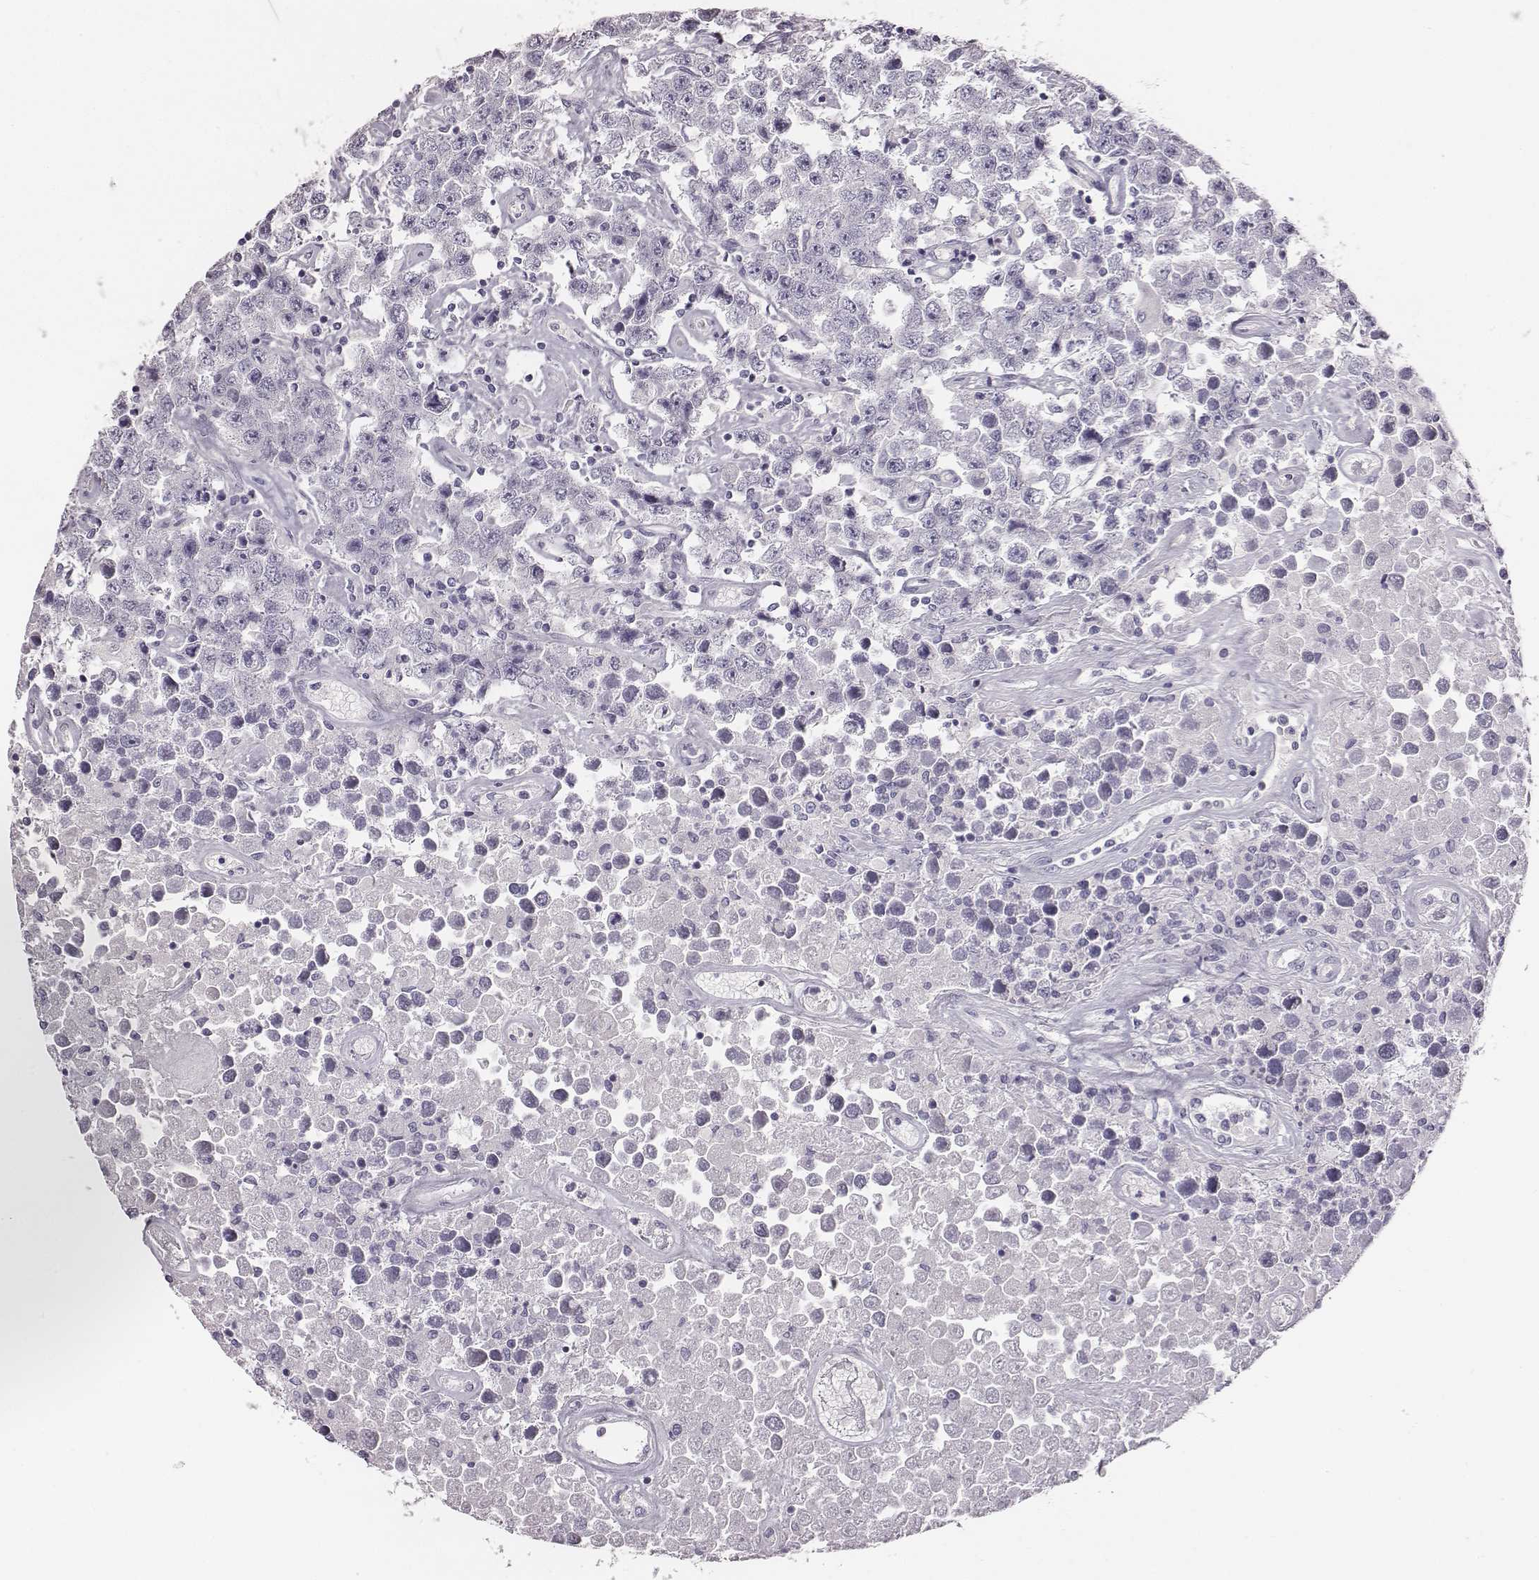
{"staining": {"intensity": "negative", "quantity": "none", "location": "none"}, "tissue": "testis cancer", "cell_type": "Tumor cells", "image_type": "cancer", "snomed": [{"axis": "morphology", "description": "Seminoma, NOS"}, {"axis": "topography", "description": "Testis"}], "caption": "IHC histopathology image of human seminoma (testis) stained for a protein (brown), which shows no expression in tumor cells. The staining is performed using DAB brown chromogen with nuclei counter-stained in using hematoxylin.", "gene": "ADAM7", "patient": {"sex": "male", "age": 52}}